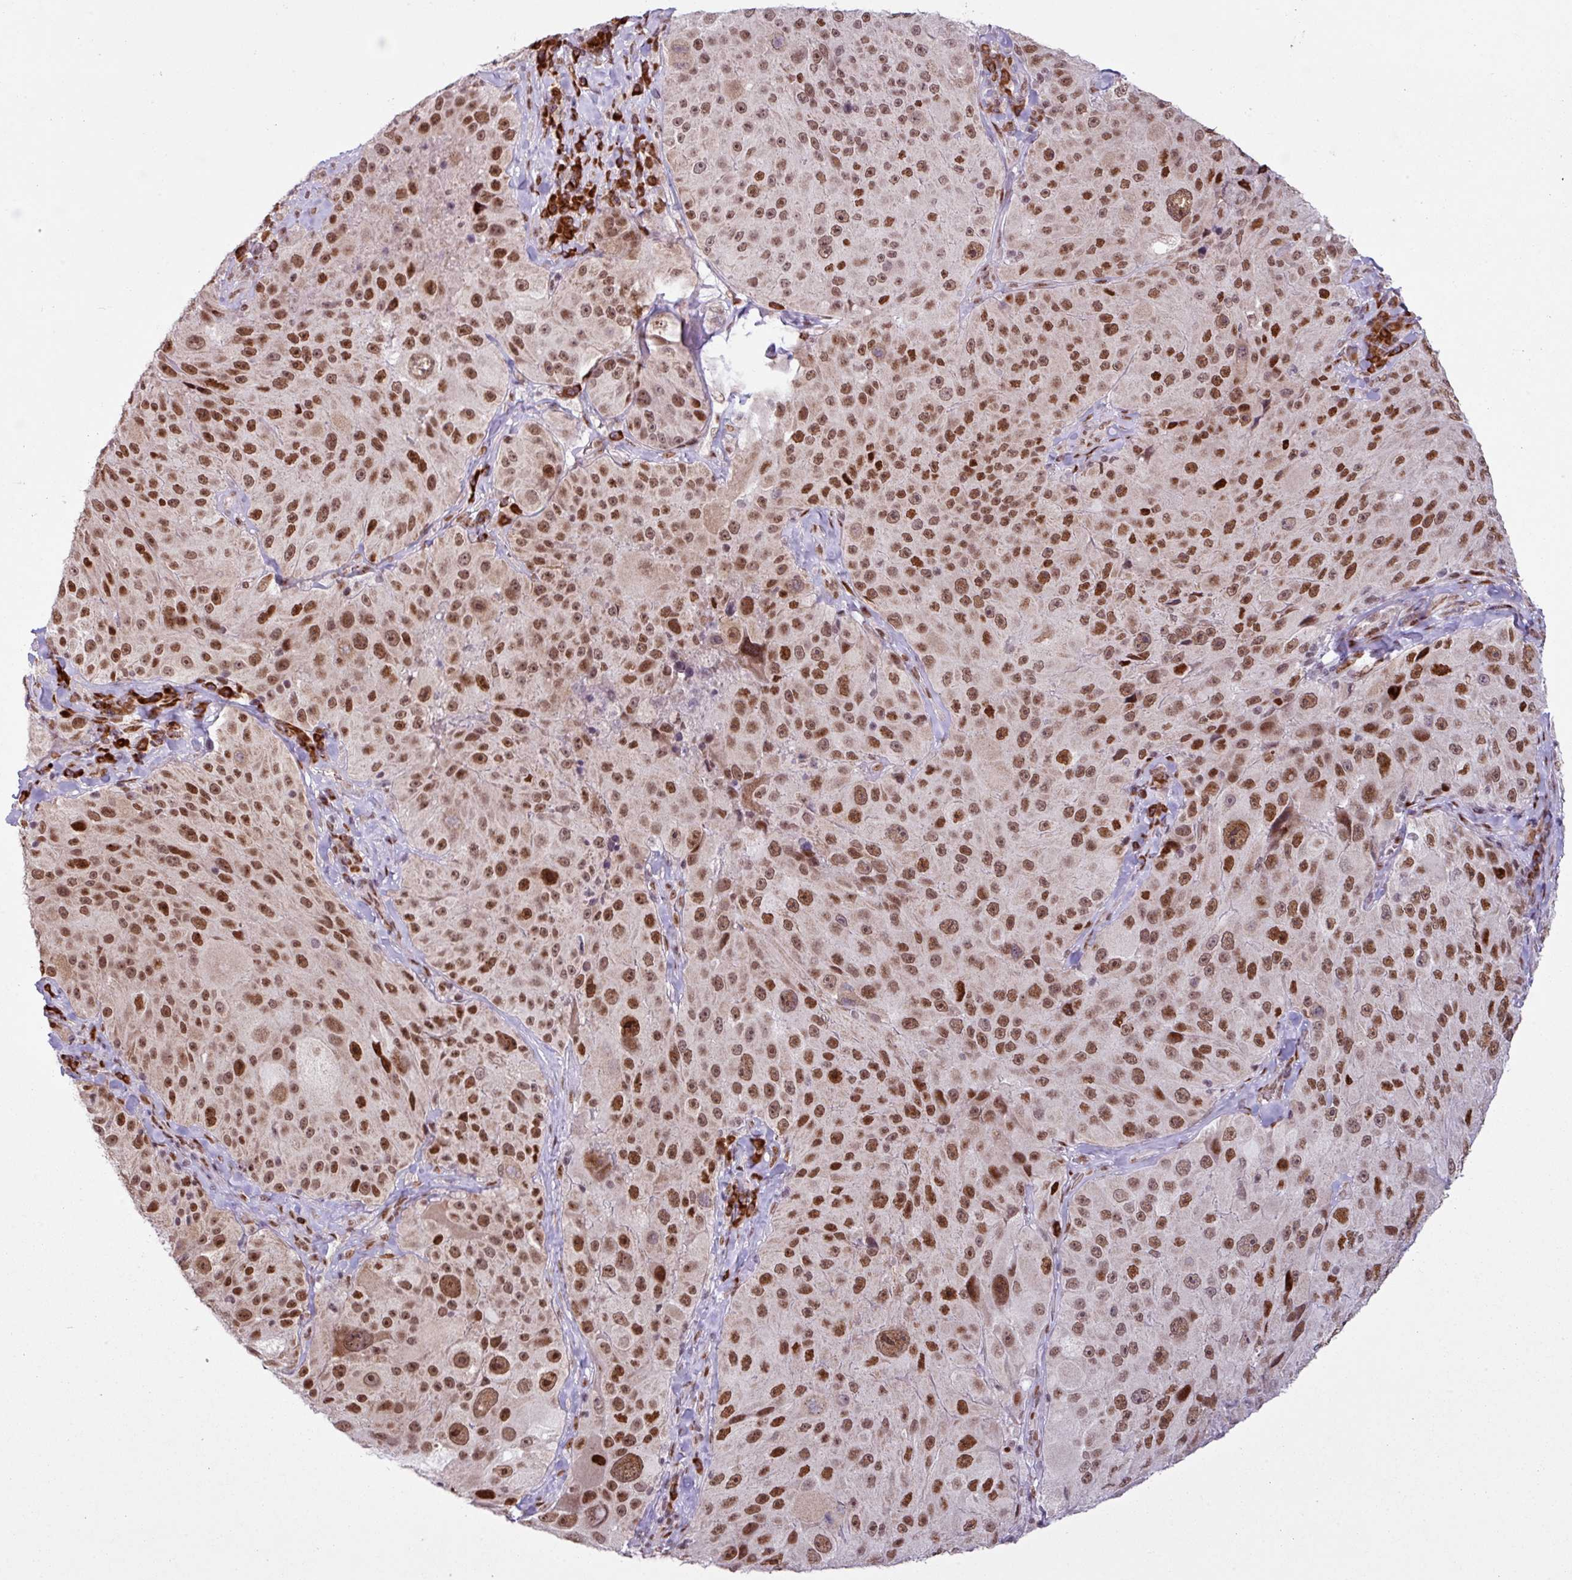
{"staining": {"intensity": "strong", "quantity": ">75%", "location": "nuclear"}, "tissue": "melanoma", "cell_type": "Tumor cells", "image_type": "cancer", "snomed": [{"axis": "morphology", "description": "Malignant melanoma, Metastatic site"}, {"axis": "topography", "description": "Lymph node"}], "caption": "Protein expression analysis of malignant melanoma (metastatic site) exhibits strong nuclear expression in about >75% of tumor cells.", "gene": "PRDM5", "patient": {"sex": "male", "age": 62}}